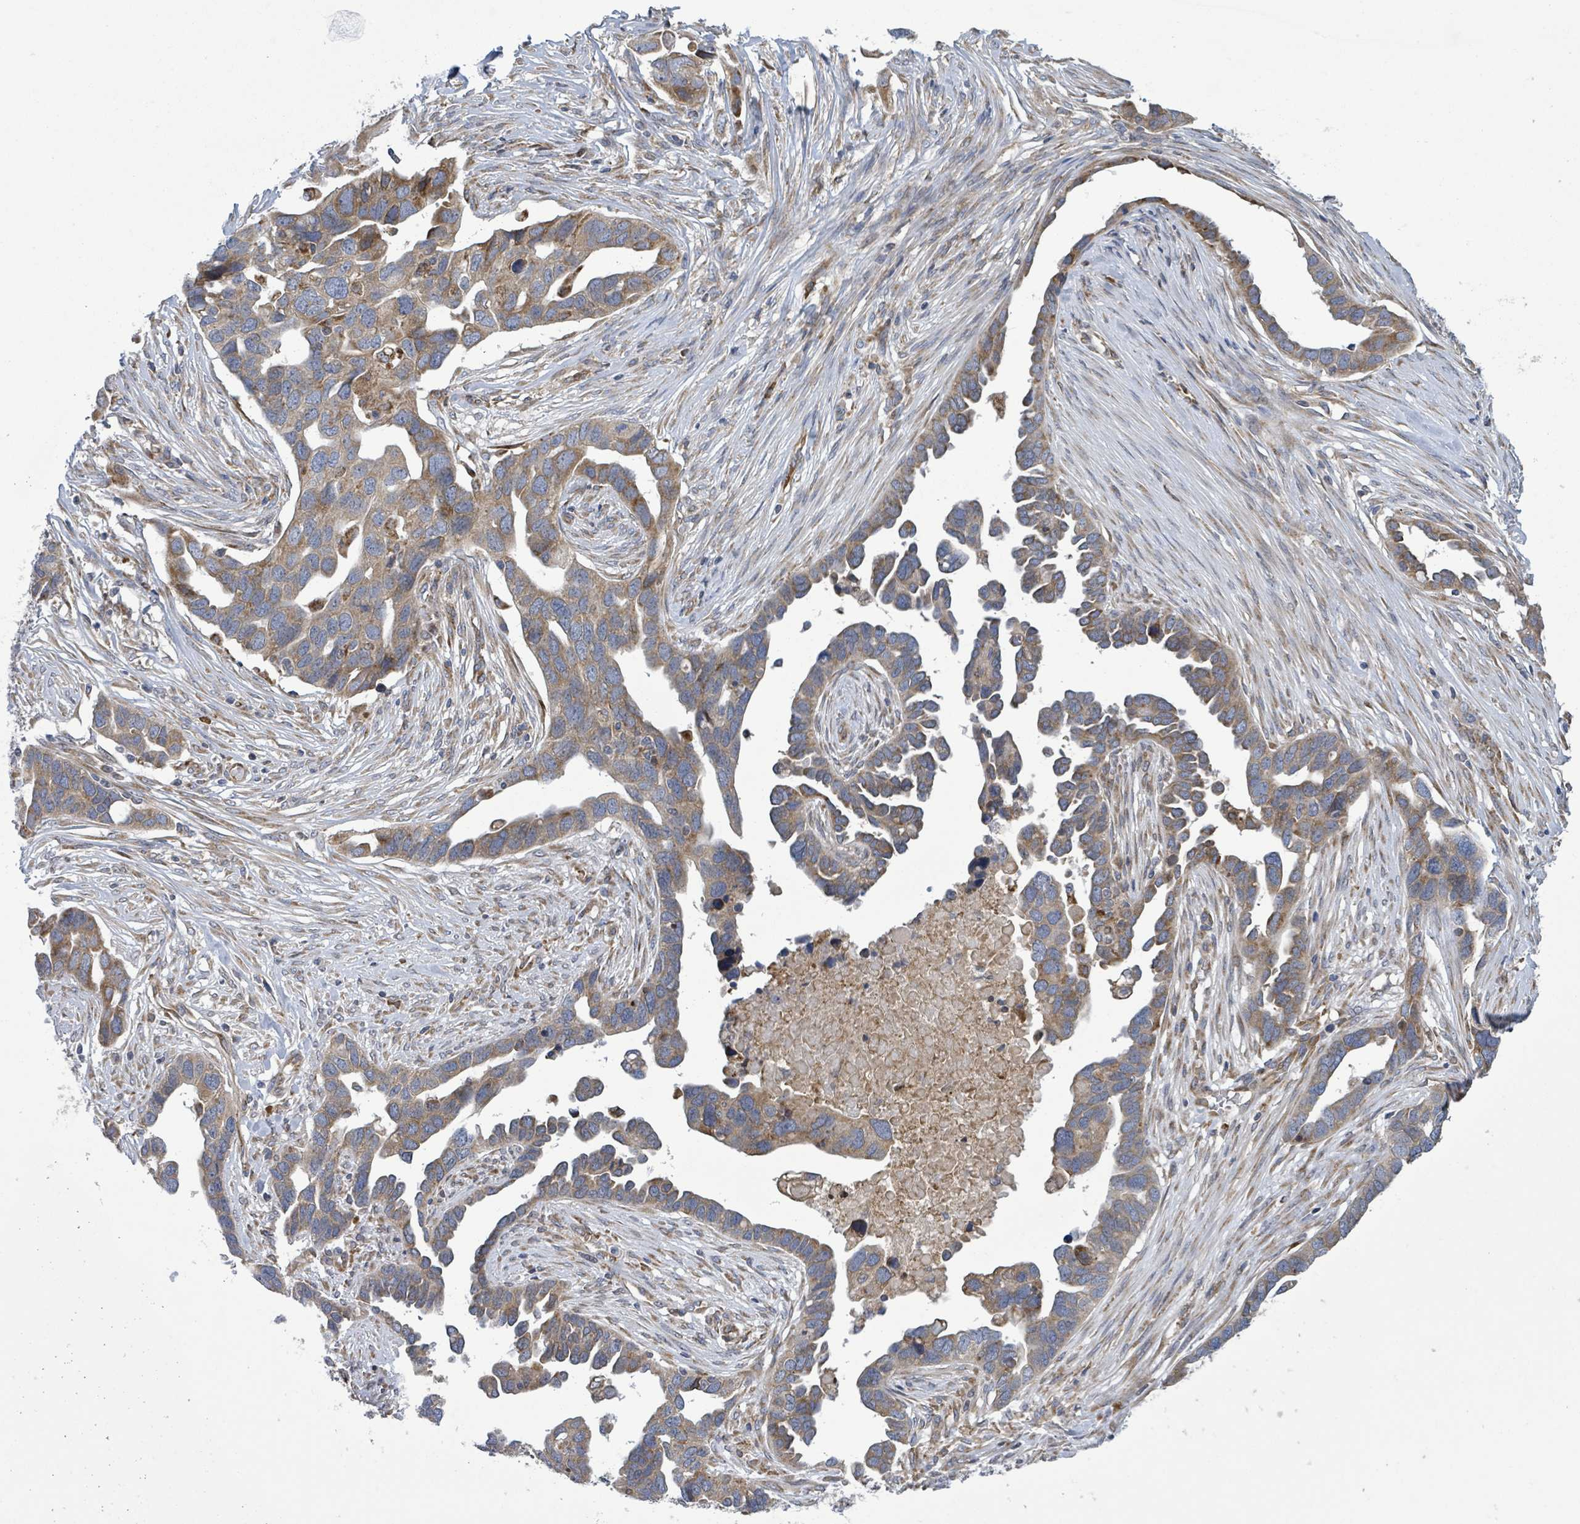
{"staining": {"intensity": "moderate", "quantity": ">75%", "location": "cytoplasmic/membranous"}, "tissue": "ovarian cancer", "cell_type": "Tumor cells", "image_type": "cancer", "snomed": [{"axis": "morphology", "description": "Cystadenocarcinoma, serous, NOS"}, {"axis": "topography", "description": "Ovary"}], "caption": "A medium amount of moderate cytoplasmic/membranous staining is present in about >75% of tumor cells in ovarian cancer tissue.", "gene": "NOMO1", "patient": {"sex": "female", "age": 54}}